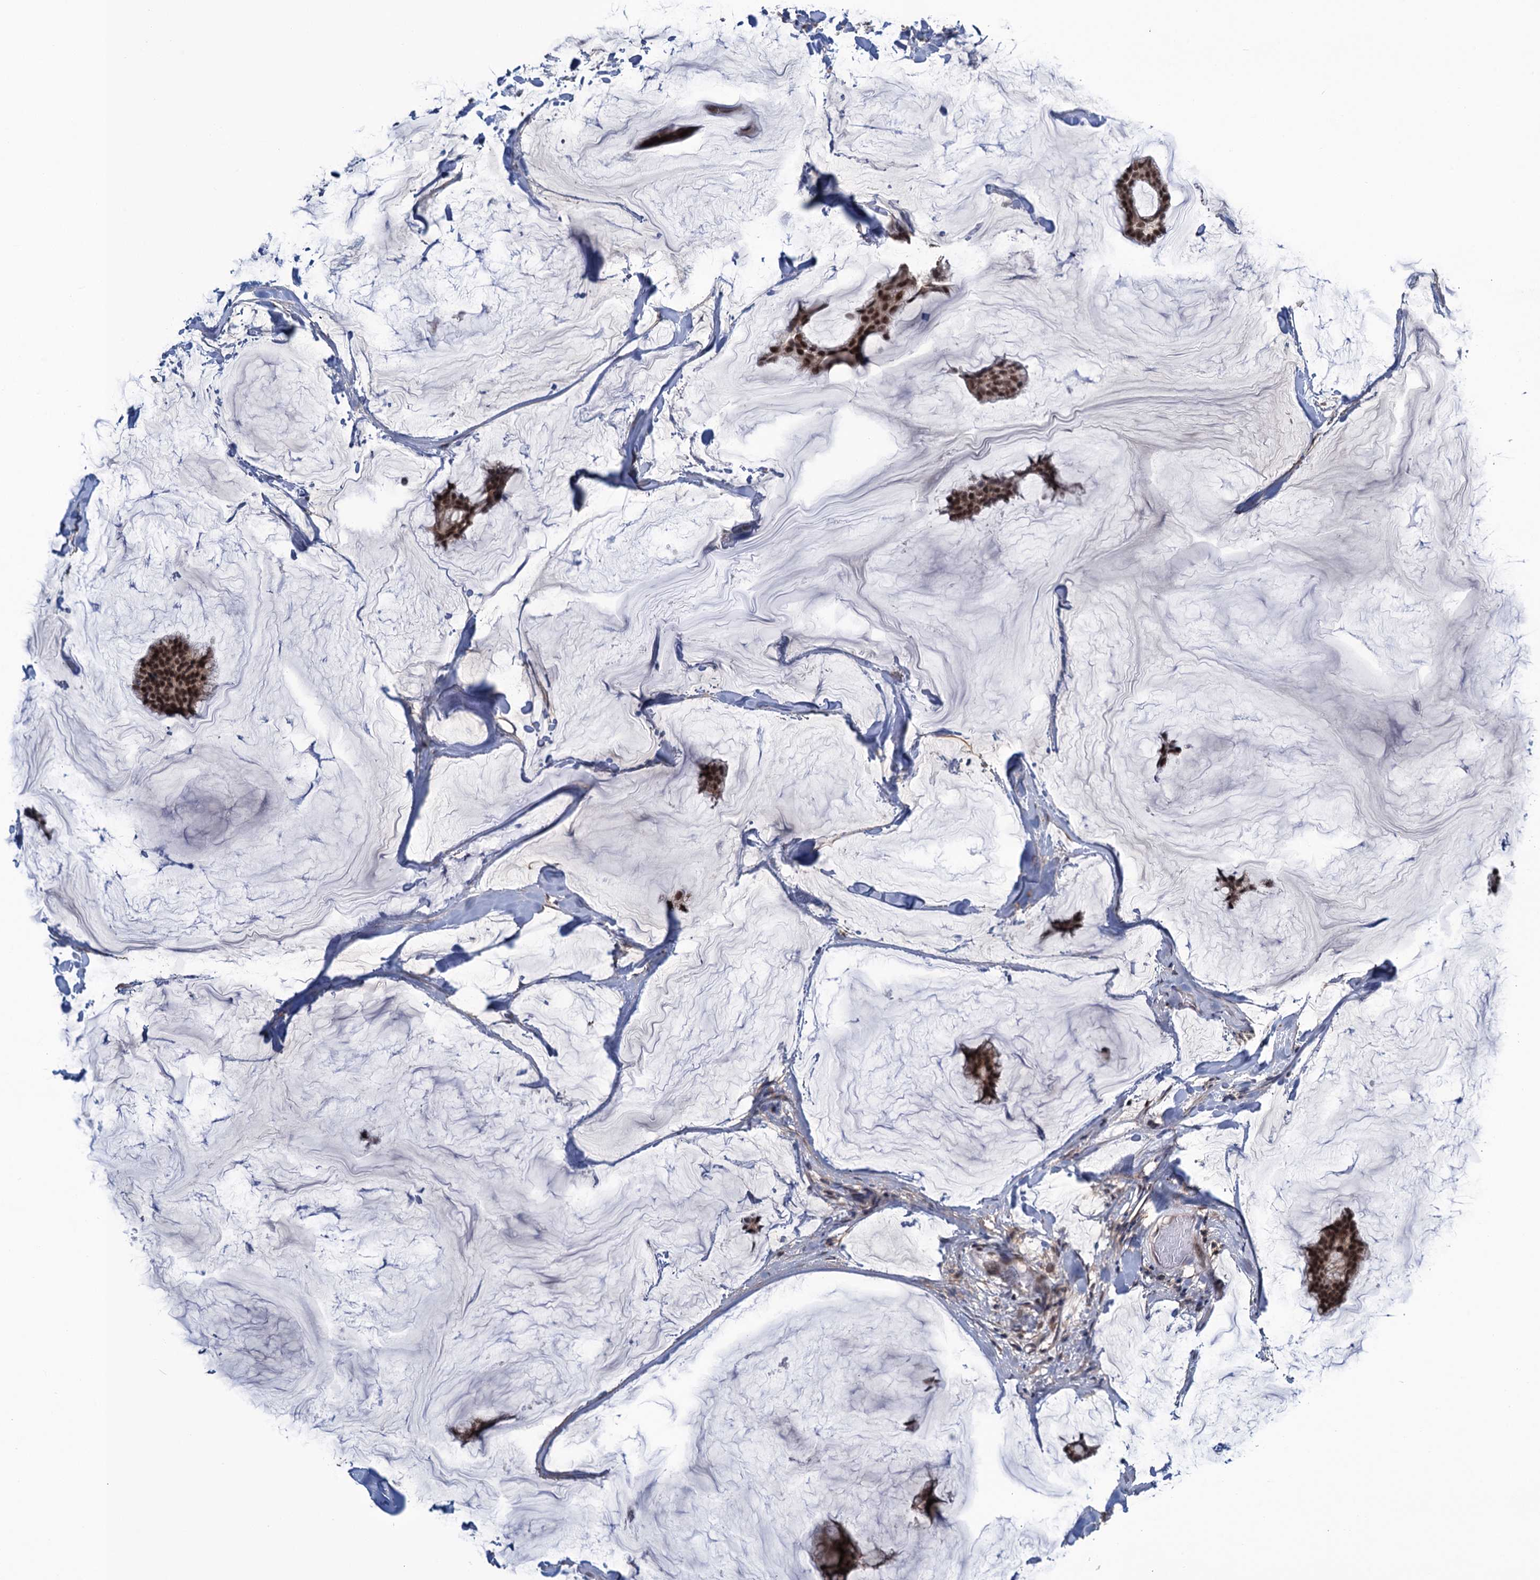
{"staining": {"intensity": "strong", "quantity": ">75%", "location": "nuclear"}, "tissue": "breast cancer", "cell_type": "Tumor cells", "image_type": "cancer", "snomed": [{"axis": "morphology", "description": "Duct carcinoma"}, {"axis": "topography", "description": "Breast"}], "caption": "Immunohistochemistry (DAB (3,3'-diaminobenzidine)) staining of breast cancer reveals strong nuclear protein staining in approximately >75% of tumor cells.", "gene": "SAE1", "patient": {"sex": "female", "age": 93}}